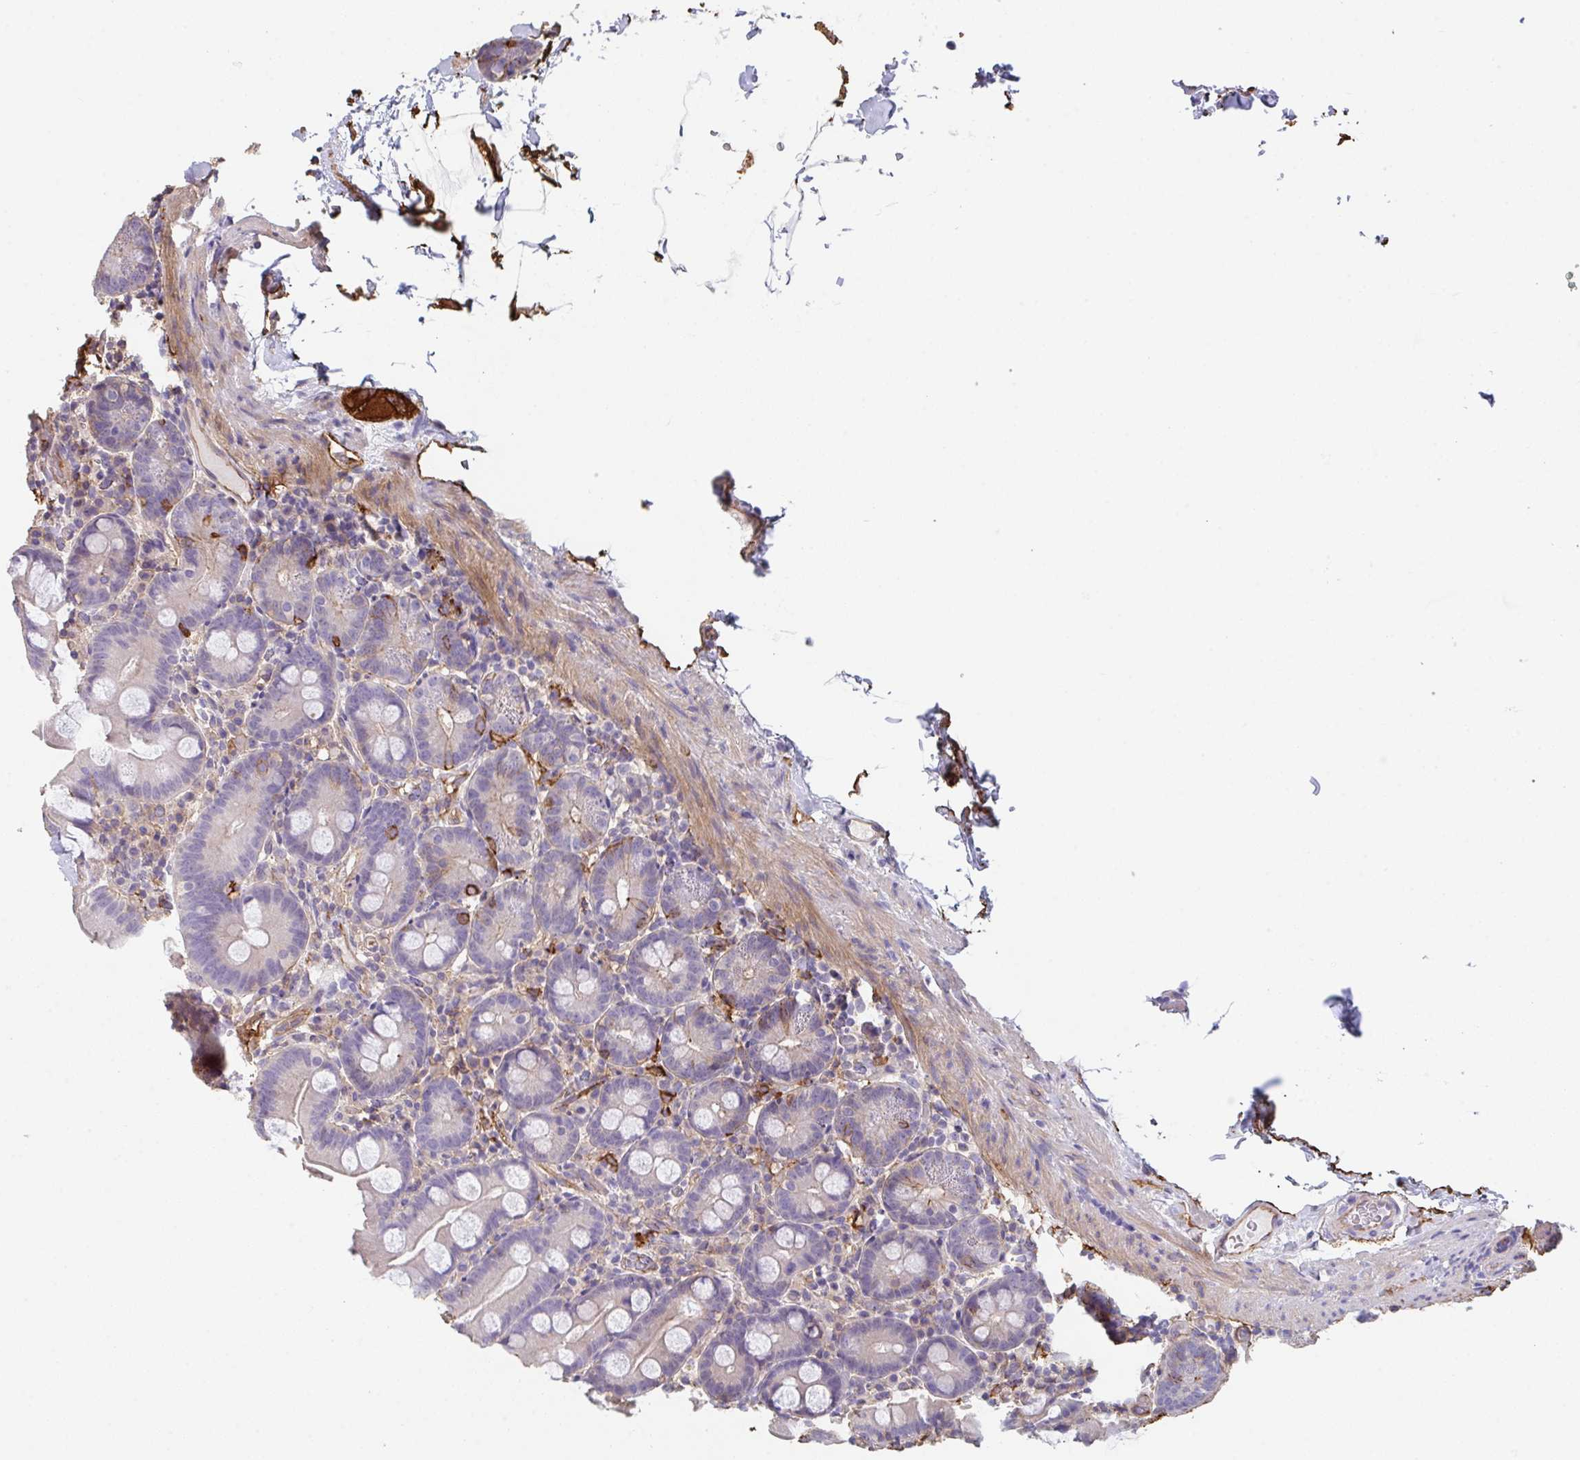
{"staining": {"intensity": "weak", "quantity": "<25%", "location": "cytoplasmic/membranous"}, "tissue": "small intestine", "cell_type": "Glandular cells", "image_type": "normal", "snomed": [{"axis": "morphology", "description": "Normal tissue, NOS"}, {"axis": "topography", "description": "Small intestine"}], "caption": "IHC histopathology image of normal small intestine: human small intestine stained with DAB (3,3'-diaminobenzidine) displays no significant protein expression in glandular cells.", "gene": "DBN1", "patient": {"sex": "female", "age": 68}}